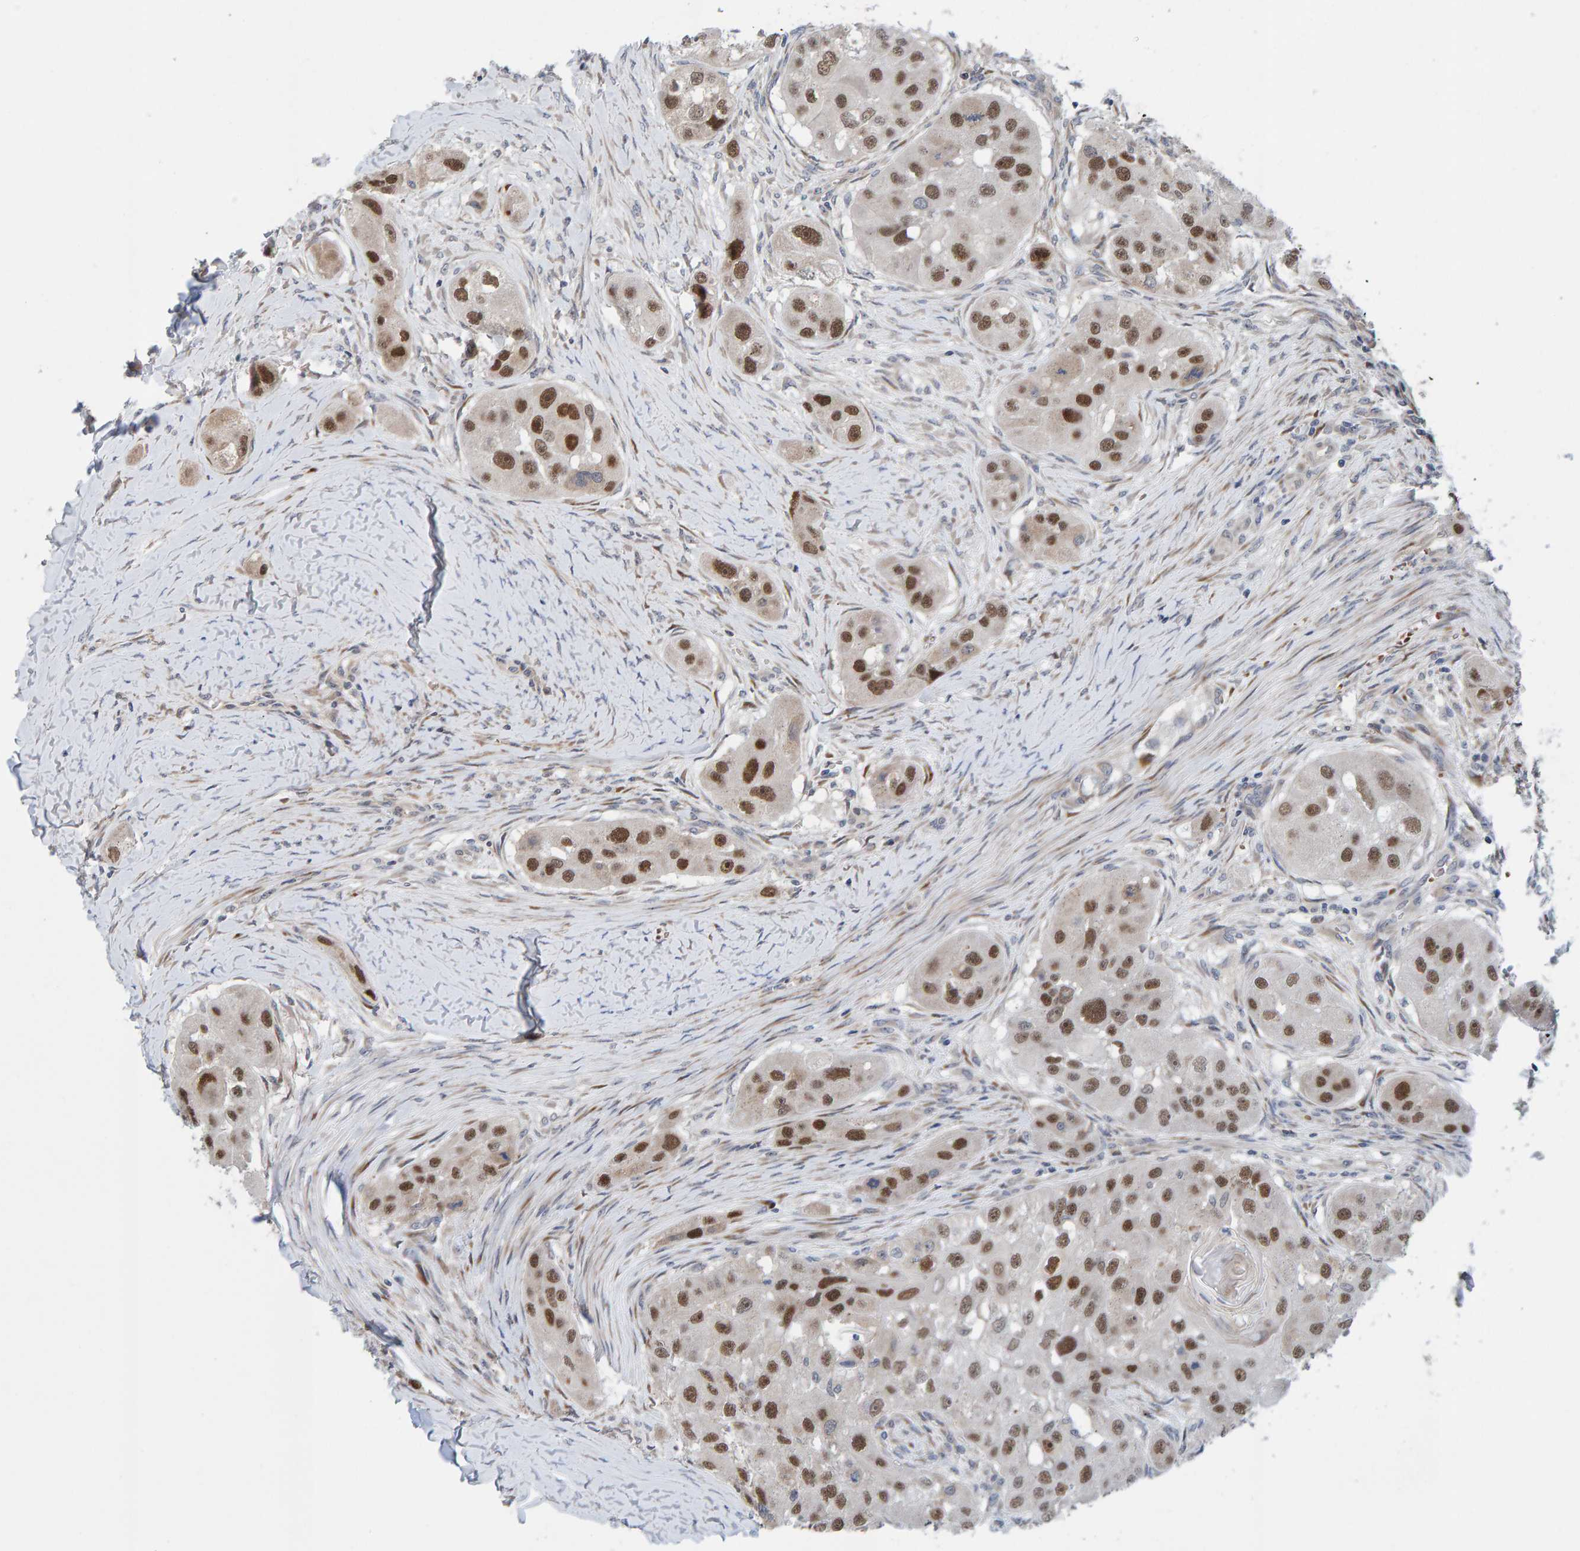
{"staining": {"intensity": "strong", "quantity": ">75%", "location": "nuclear"}, "tissue": "head and neck cancer", "cell_type": "Tumor cells", "image_type": "cancer", "snomed": [{"axis": "morphology", "description": "Normal tissue, NOS"}, {"axis": "morphology", "description": "Squamous cell carcinoma, NOS"}, {"axis": "topography", "description": "Skeletal muscle"}, {"axis": "topography", "description": "Head-Neck"}], "caption": "Approximately >75% of tumor cells in human head and neck cancer (squamous cell carcinoma) demonstrate strong nuclear protein expression as visualized by brown immunohistochemical staining.", "gene": "MFSD6L", "patient": {"sex": "male", "age": 51}}